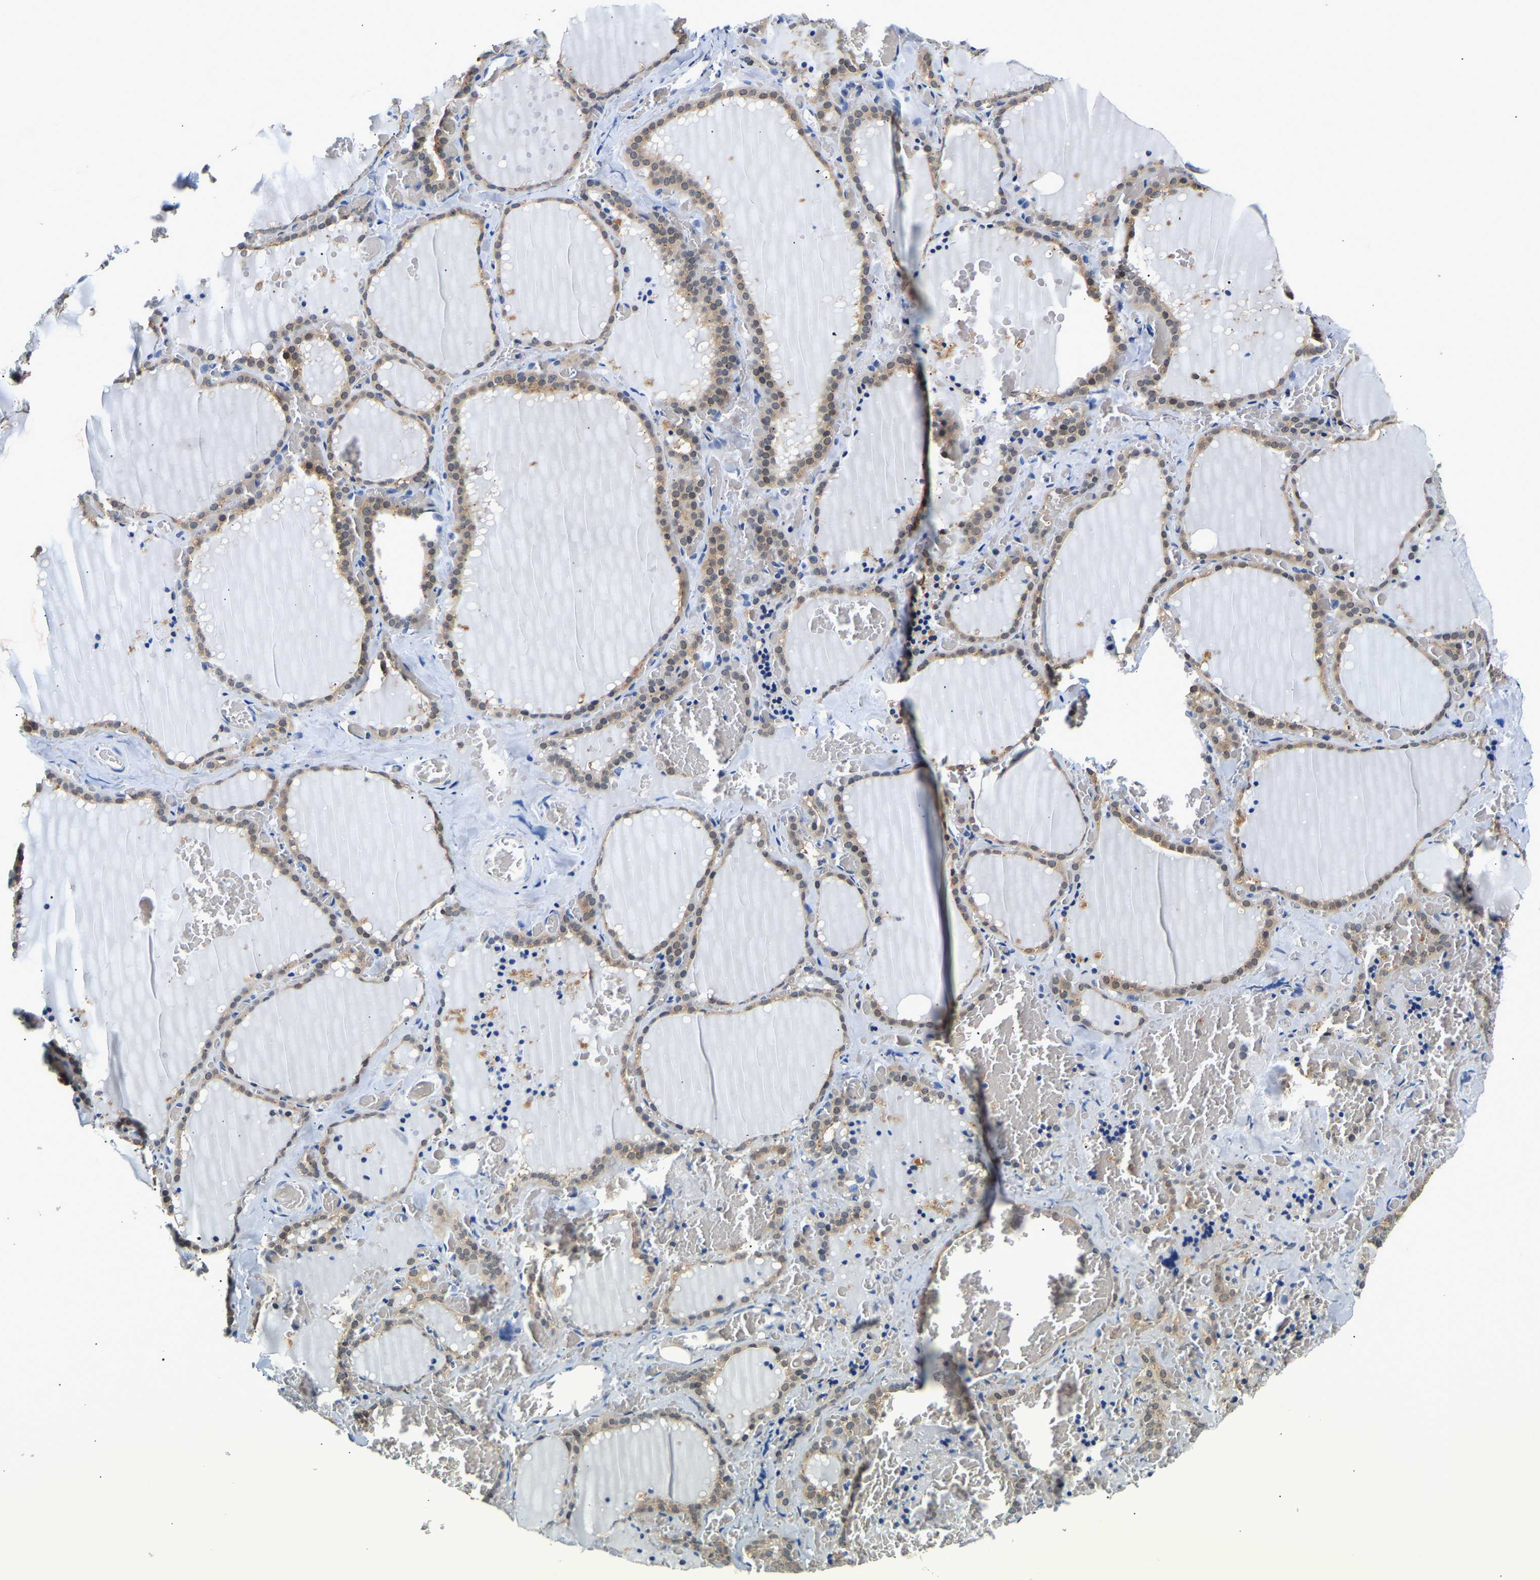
{"staining": {"intensity": "weak", "quantity": ">75%", "location": "cytoplasmic/membranous,nuclear"}, "tissue": "thyroid gland", "cell_type": "Glandular cells", "image_type": "normal", "snomed": [{"axis": "morphology", "description": "Normal tissue, NOS"}, {"axis": "topography", "description": "Thyroid gland"}], "caption": "A micrograph showing weak cytoplasmic/membranous,nuclear expression in approximately >75% of glandular cells in unremarkable thyroid gland, as visualized by brown immunohistochemical staining.", "gene": "UCHL3", "patient": {"sex": "female", "age": 22}}